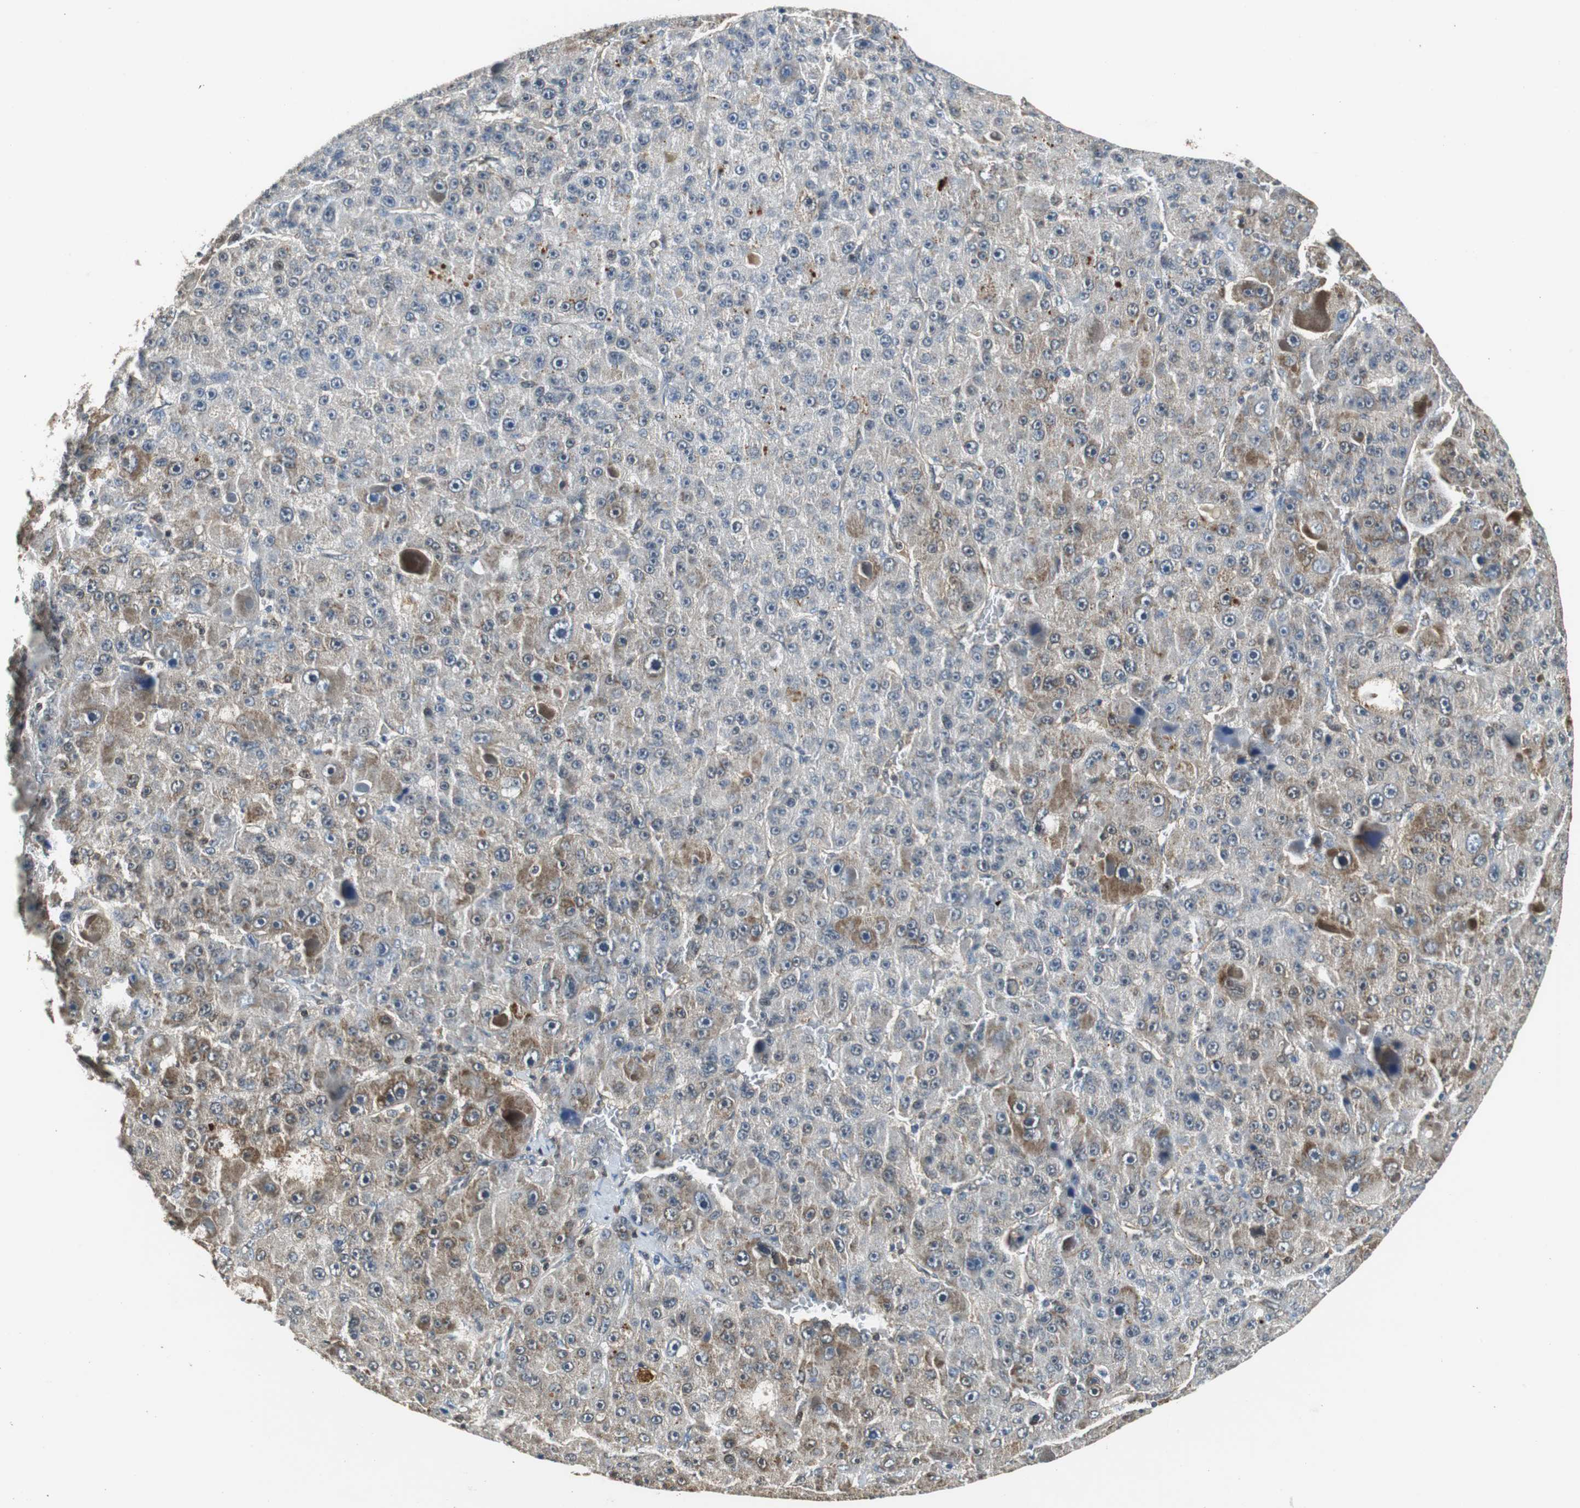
{"staining": {"intensity": "moderate", "quantity": ">75%", "location": "cytoplasmic/membranous"}, "tissue": "liver cancer", "cell_type": "Tumor cells", "image_type": "cancer", "snomed": [{"axis": "morphology", "description": "Carcinoma, Hepatocellular, NOS"}, {"axis": "topography", "description": "Liver"}], "caption": "An immunohistochemistry image of tumor tissue is shown. Protein staining in brown labels moderate cytoplasmic/membranous positivity in liver cancer within tumor cells.", "gene": "GSDMD", "patient": {"sex": "male", "age": 76}}